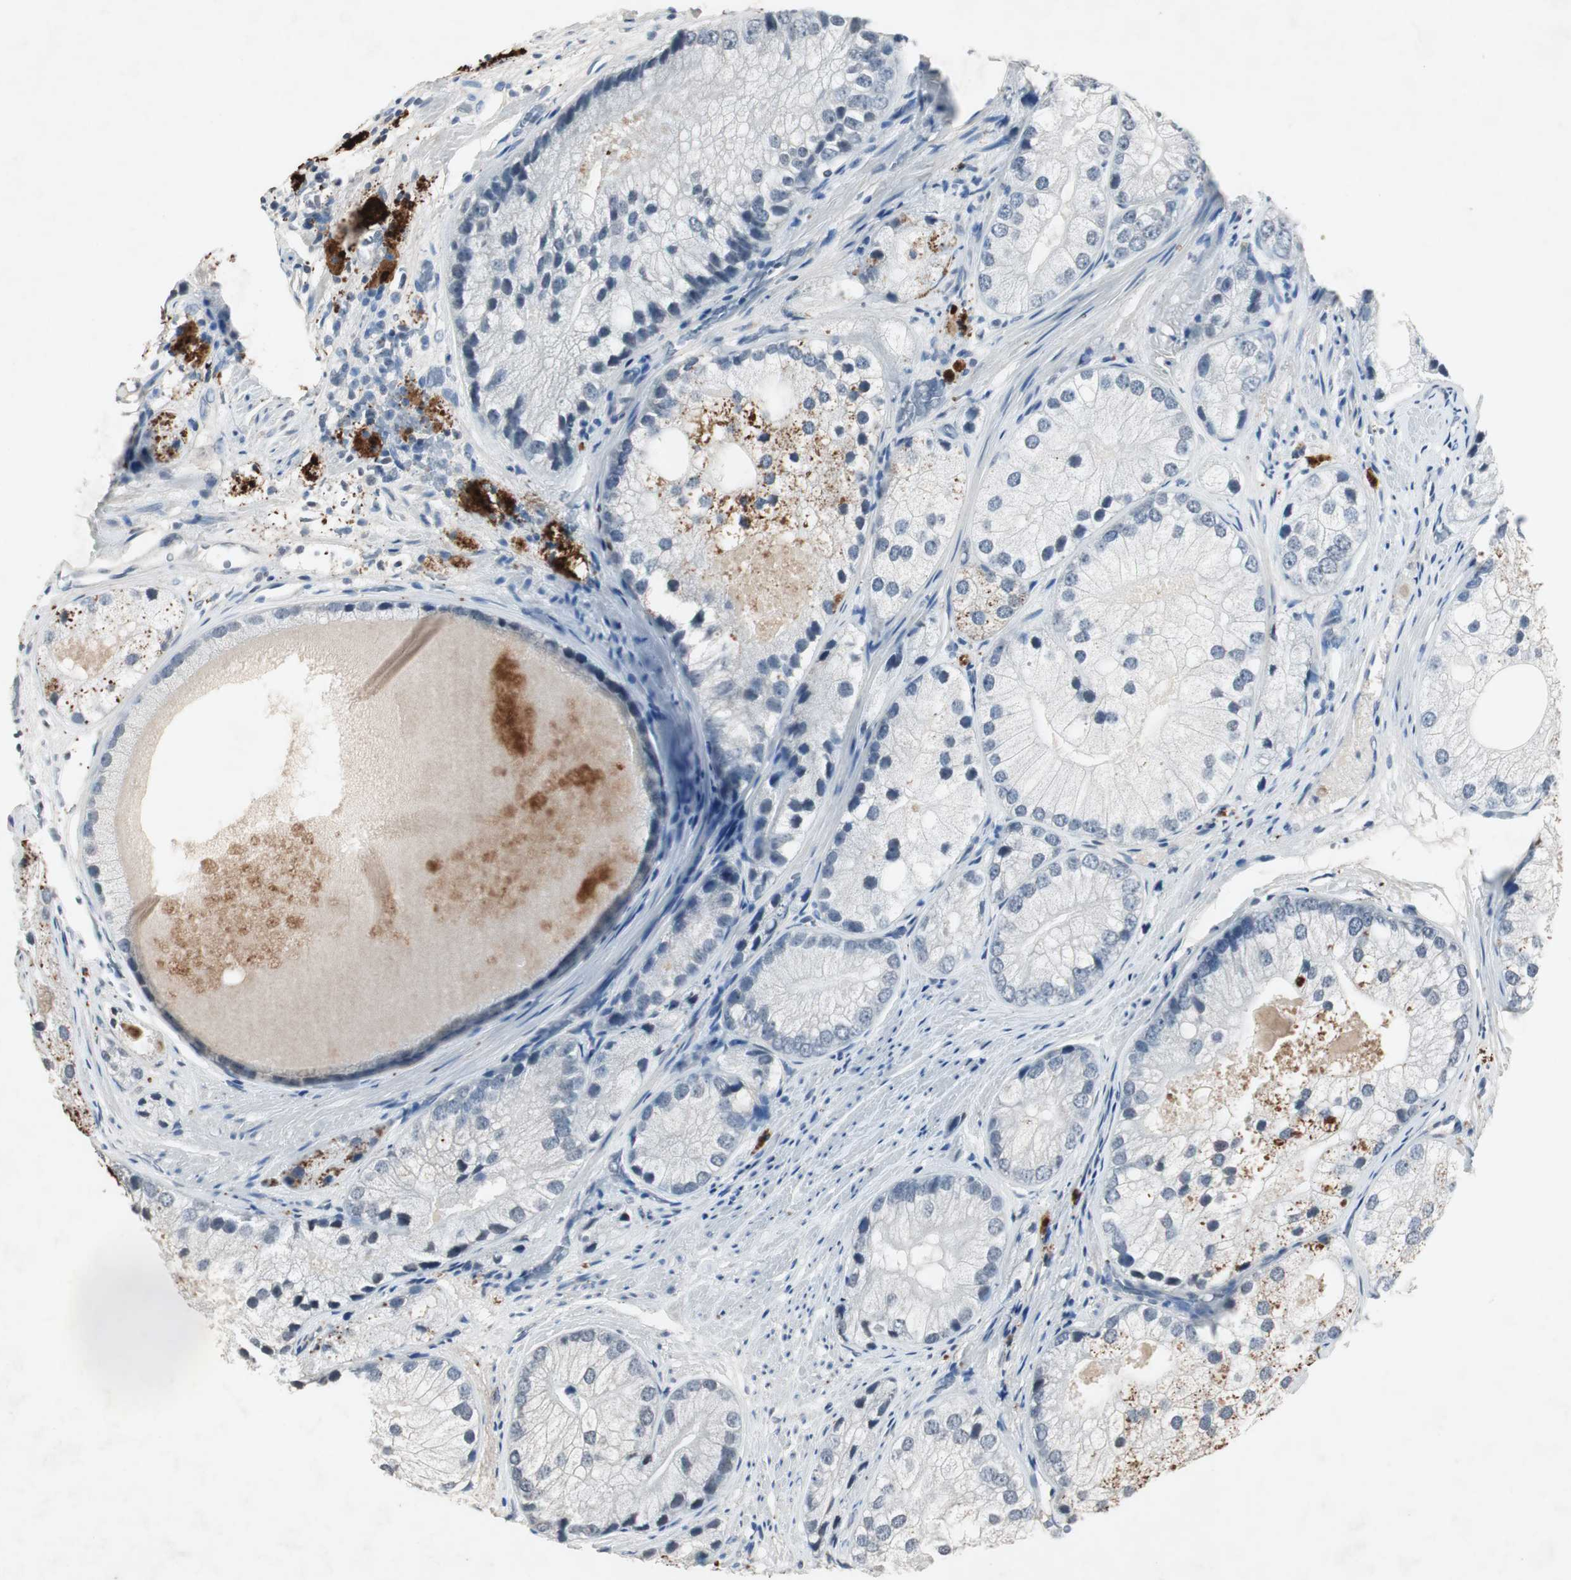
{"staining": {"intensity": "negative", "quantity": "none", "location": "none"}, "tissue": "prostate cancer", "cell_type": "Tumor cells", "image_type": "cancer", "snomed": [{"axis": "morphology", "description": "Adenocarcinoma, Low grade"}, {"axis": "topography", "description": "Prostate"}], "caption": "Immunohistochemical staining of prostate cancer (adenocarcinoma (low-grade)) reveals no significant expression in tumor cells. (DAB immunohistochemistry (IHC) visualized using brightfield microscopy, high magnification).", "gene": "ADNP2", "patient": {"sex": "male", "age": 69}}